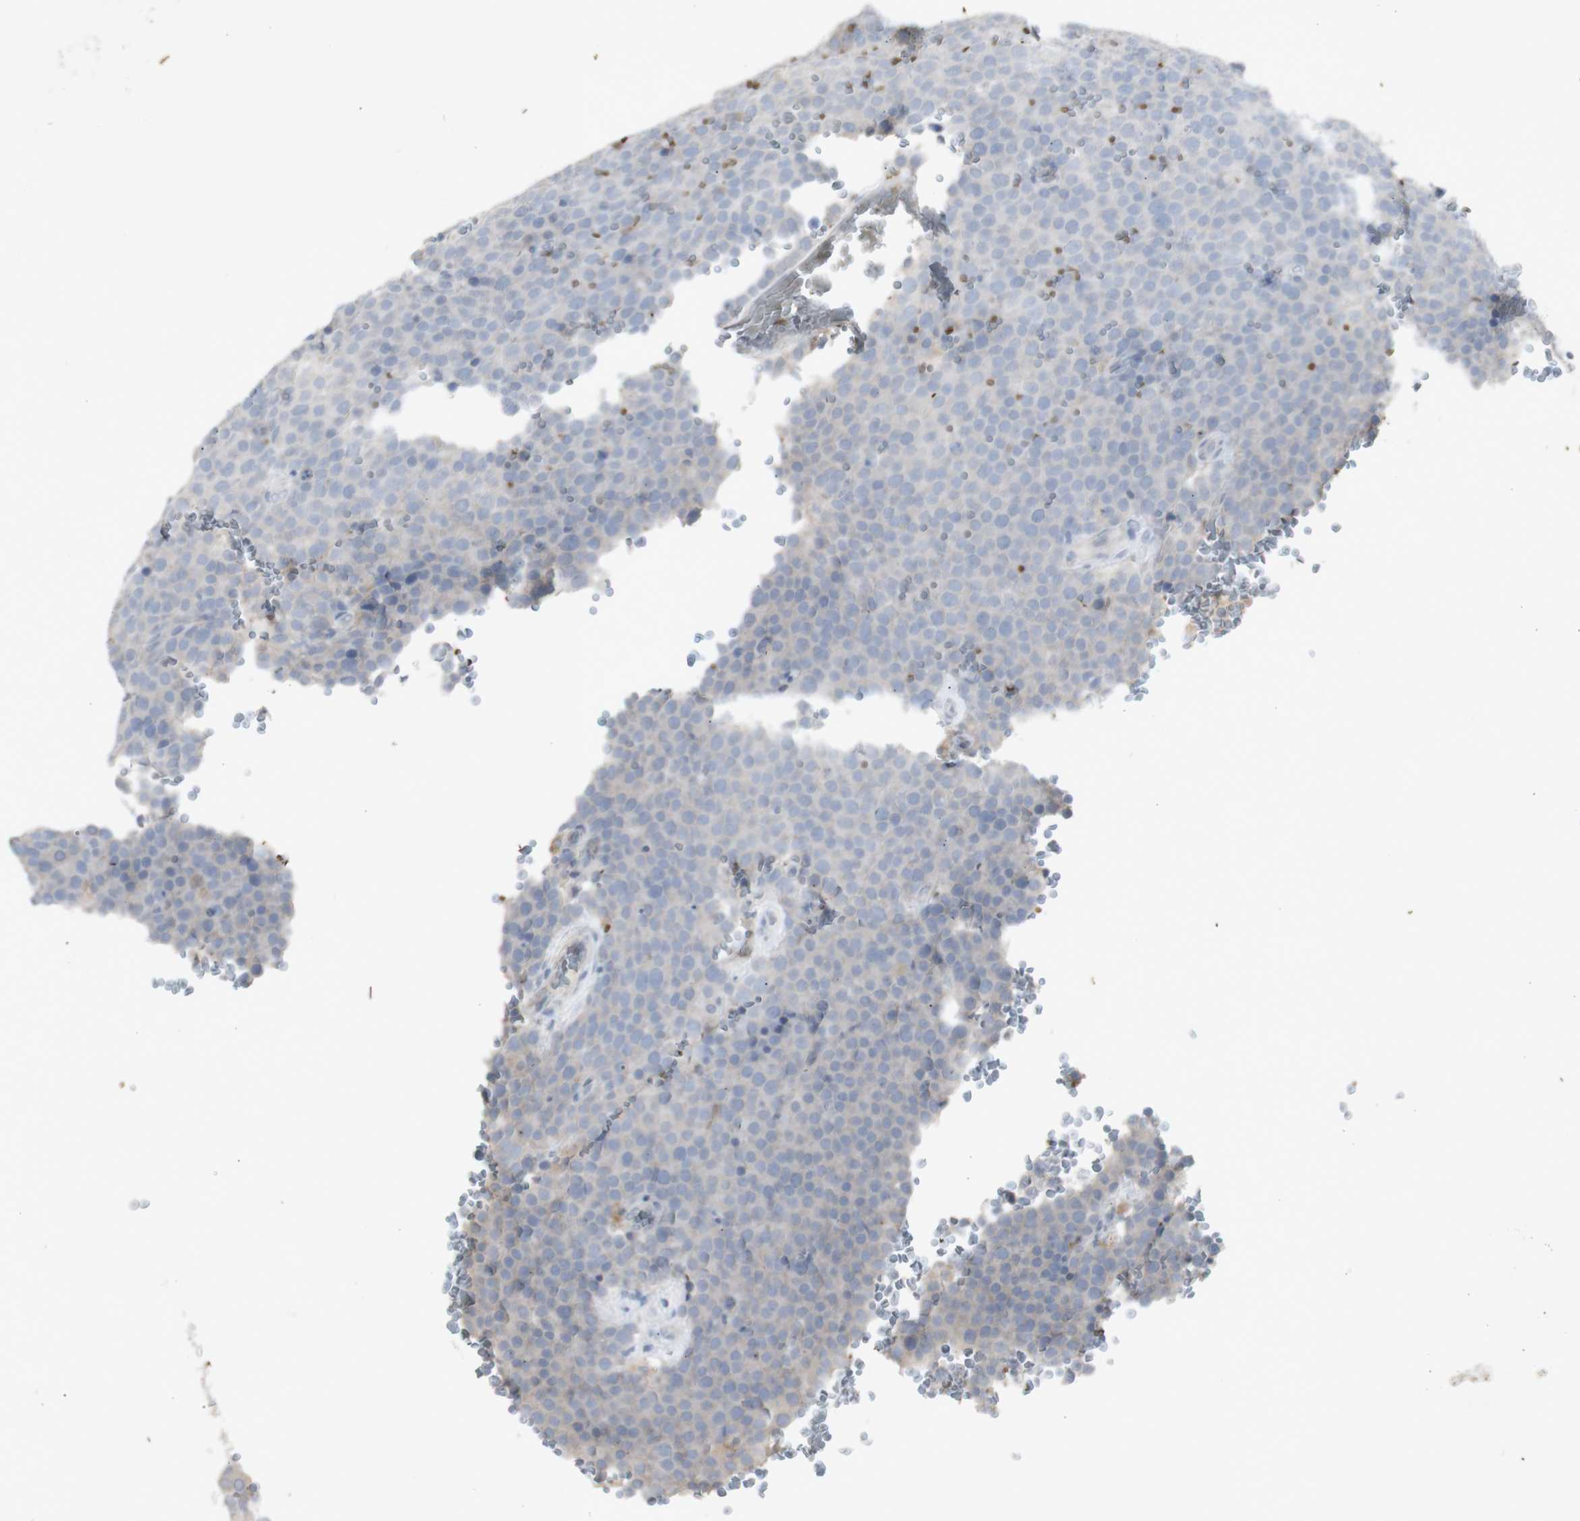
{"staining": {"intensity": "negative", "quantity": "none", "location": "none"}, "tissue": "testis cancer", "cell_type": "Tumor cells", "image_type": "cancer", "snomed": [{"axis": "morphology", "description": "Seminoma, NOS"}, {"axis": "topography", "description": "Testis"}], "caption": "The image shows no staining of tumor cells in testis seminoma.", "gene": "INS", "patient": {"sex": "male", "age": 71}}